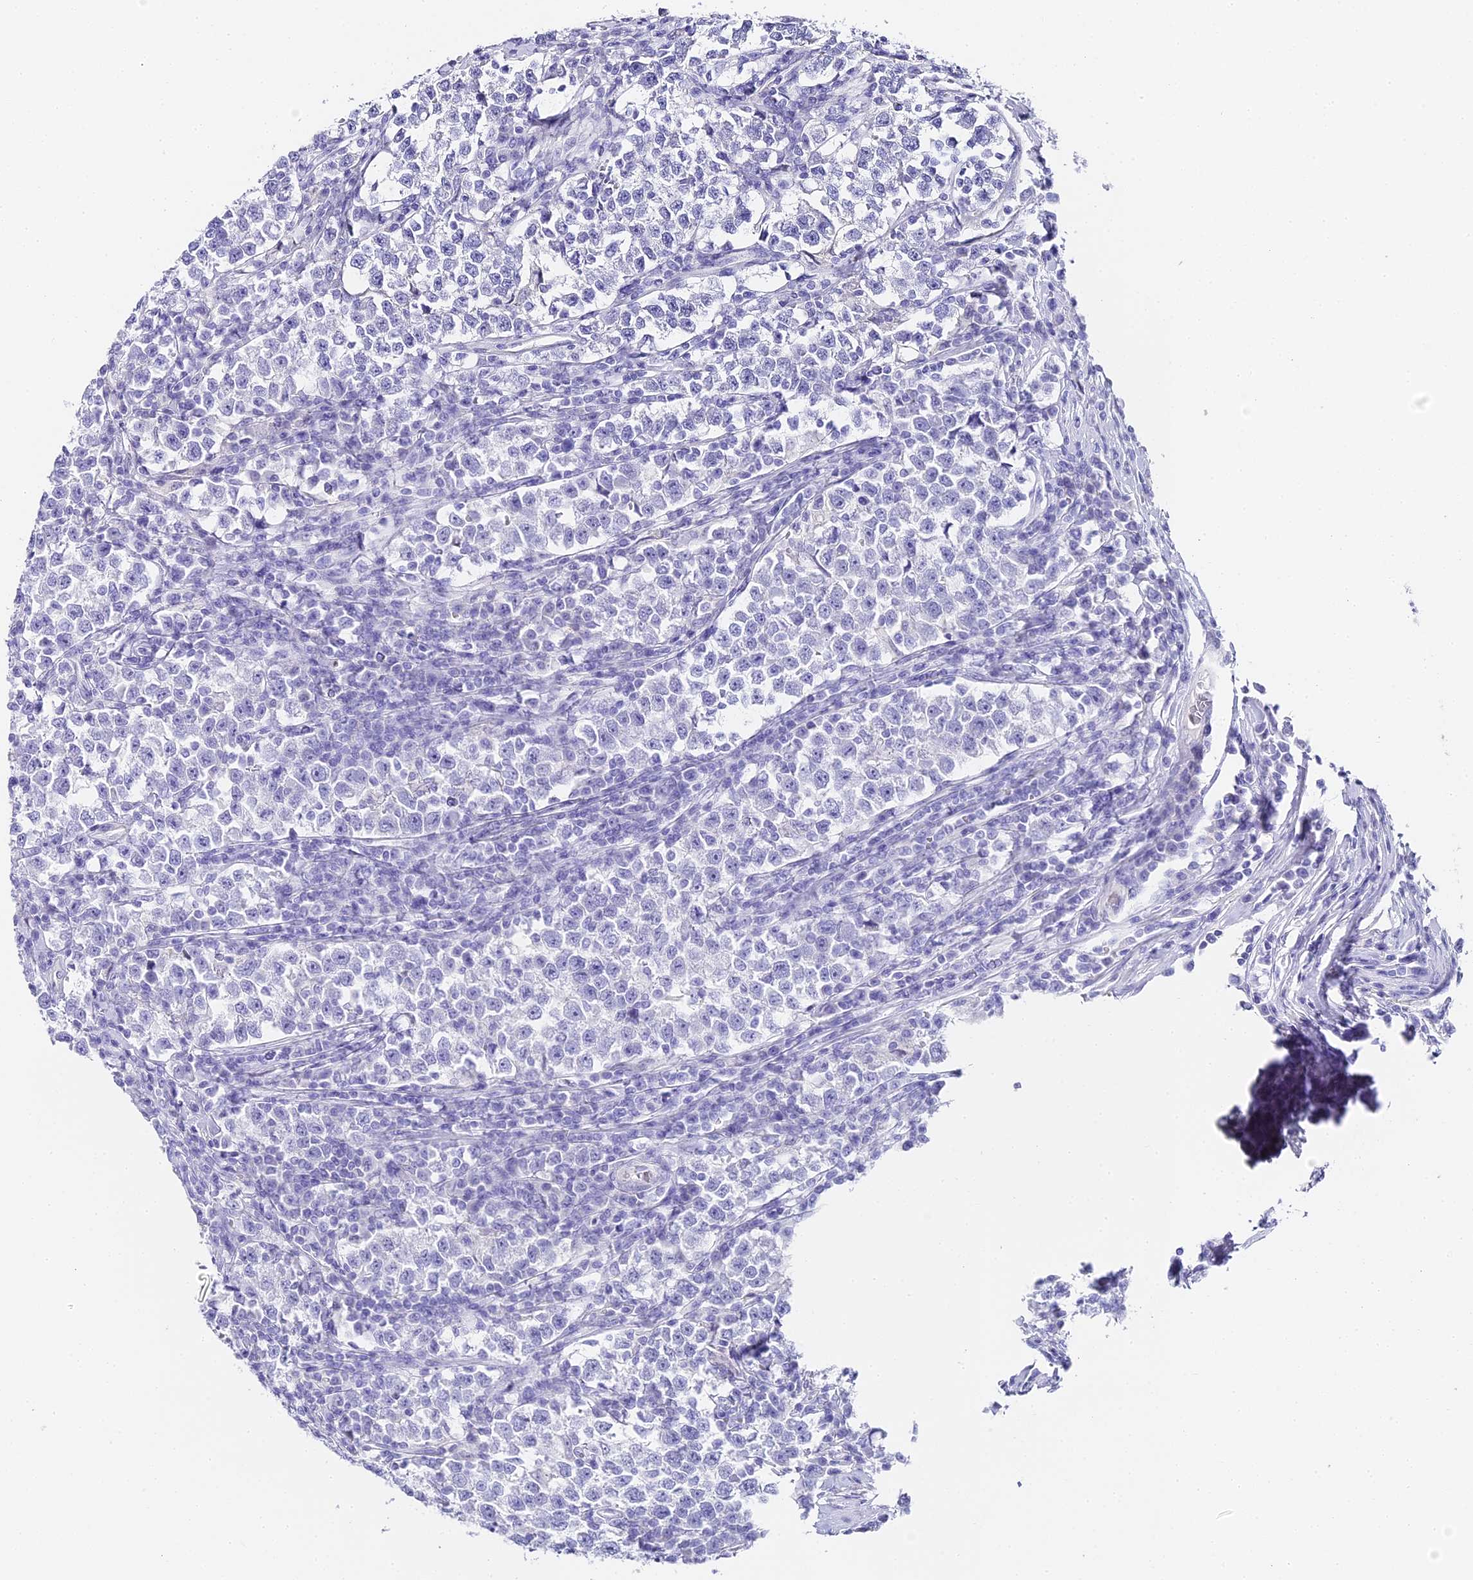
{"staining": {"intensity": "negative", "quantity": "none", "location": "none"}, "tissue": "testis cancer", "cell_type": "Tumor cells", "image_type": "cancer", "snomed": [{"axis": "morphology", "description": "Normal tissue, NOS"}, {"axis": "morphology", "description": "Seminoma, NOS"}, {"axis": "topography", "description": "Testis"}], "caption": "Testis cancer (seminoma) was stained to show a protein in brown. There is no significant positivity in tumor cells.", "gene": "ABHD14A-ACY1", "patient": {"sex": "male", "age": 43}}